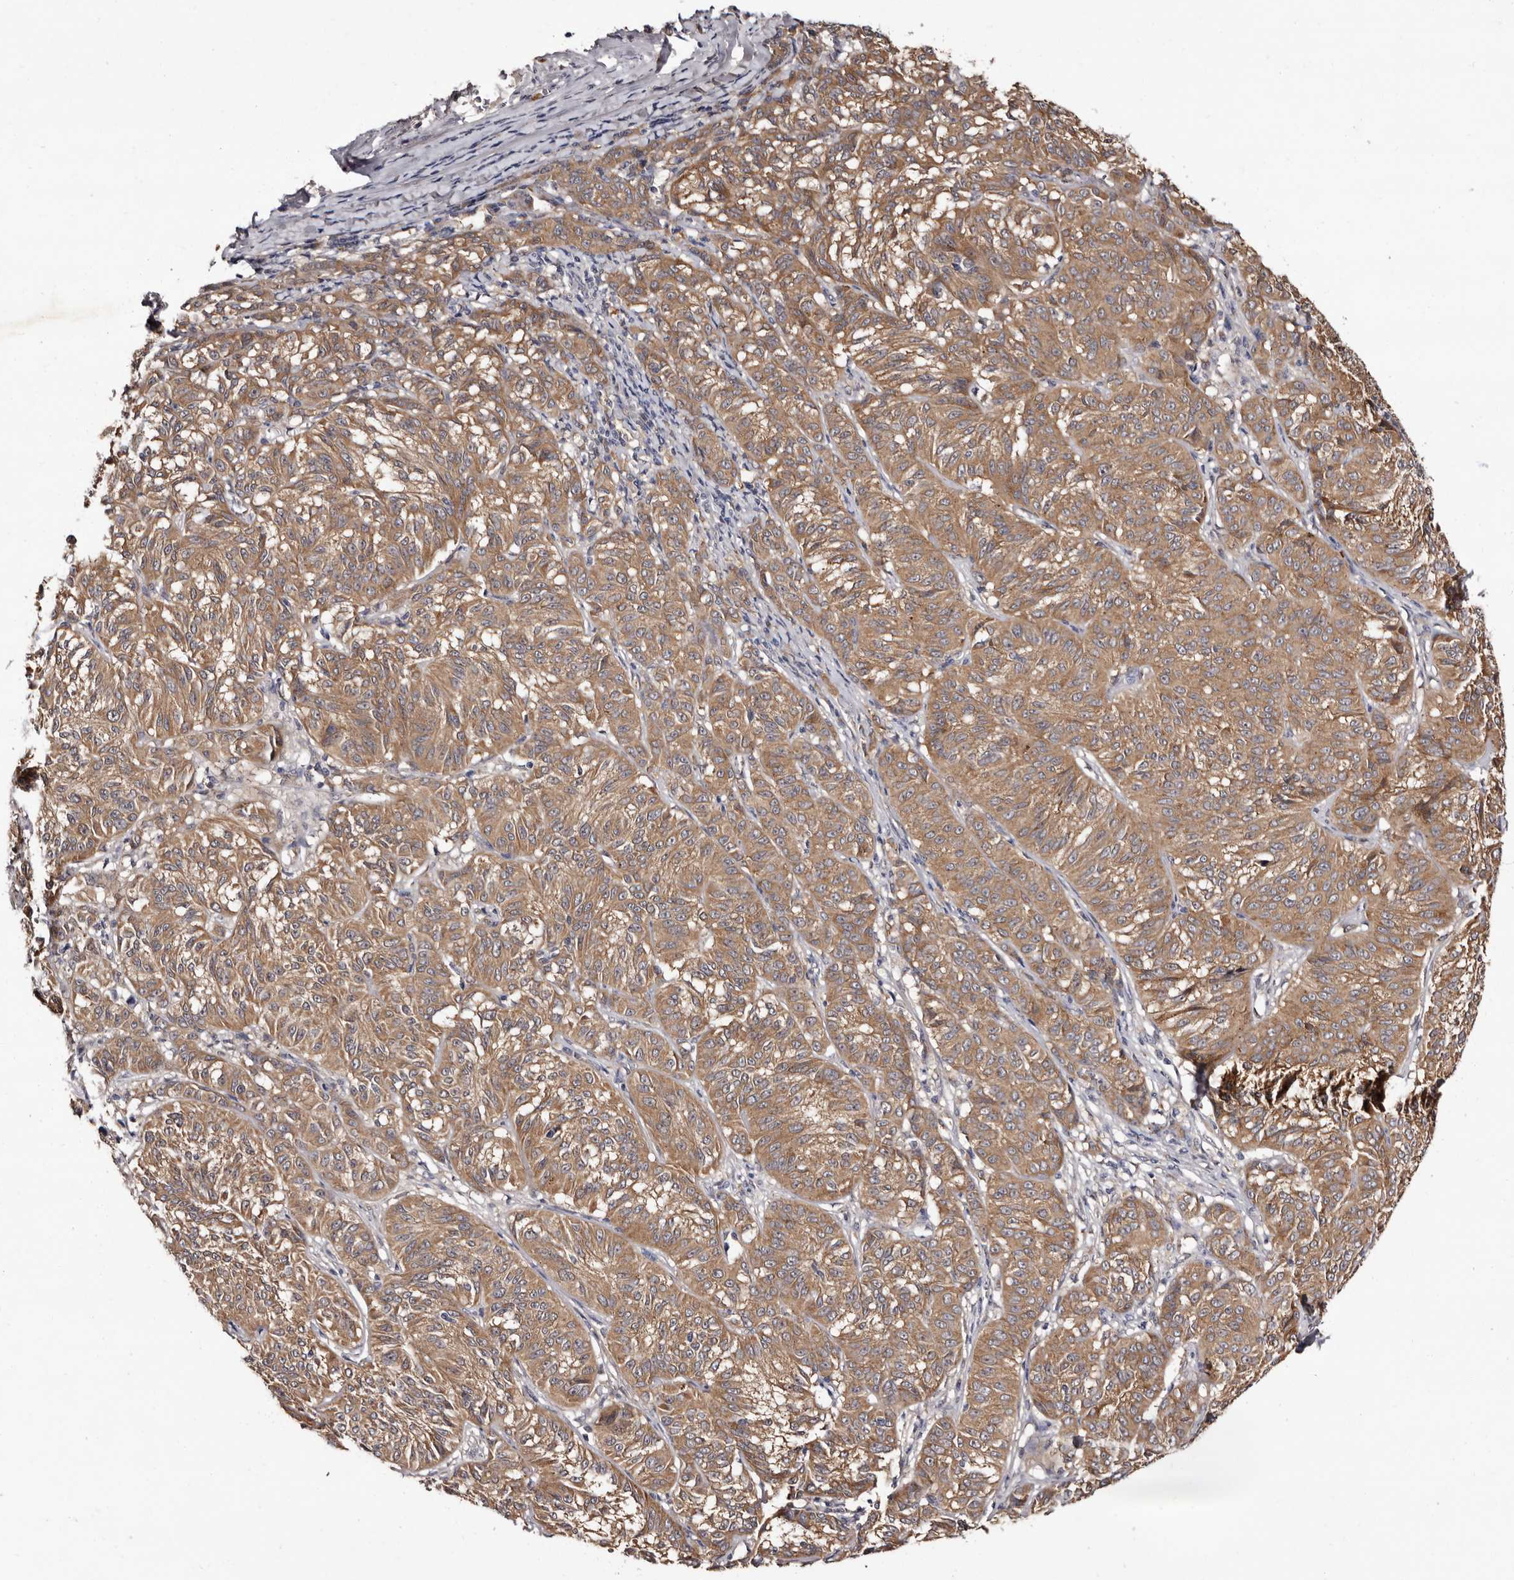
{"staining": {"intensity": "moderate", "quantity": ">75%", "location": "cytoplasmic/membranous"}, "tissue": "melanoma", "cell_type": "Tumor cells", "image_type": "cancer", "snomed": [{"axis": "morphology", "description": "Malignant melanoma, NOS"}, {"axis": "topography", "description": "Skin"}], "caption": "The image displays a brown stain indicating the presence of a protein in the cytoplasmic/membranous of tumor cells in malignant melanoma.", "gene": "FAM91A1", "patient": {"sex": "female", "age": 72}}